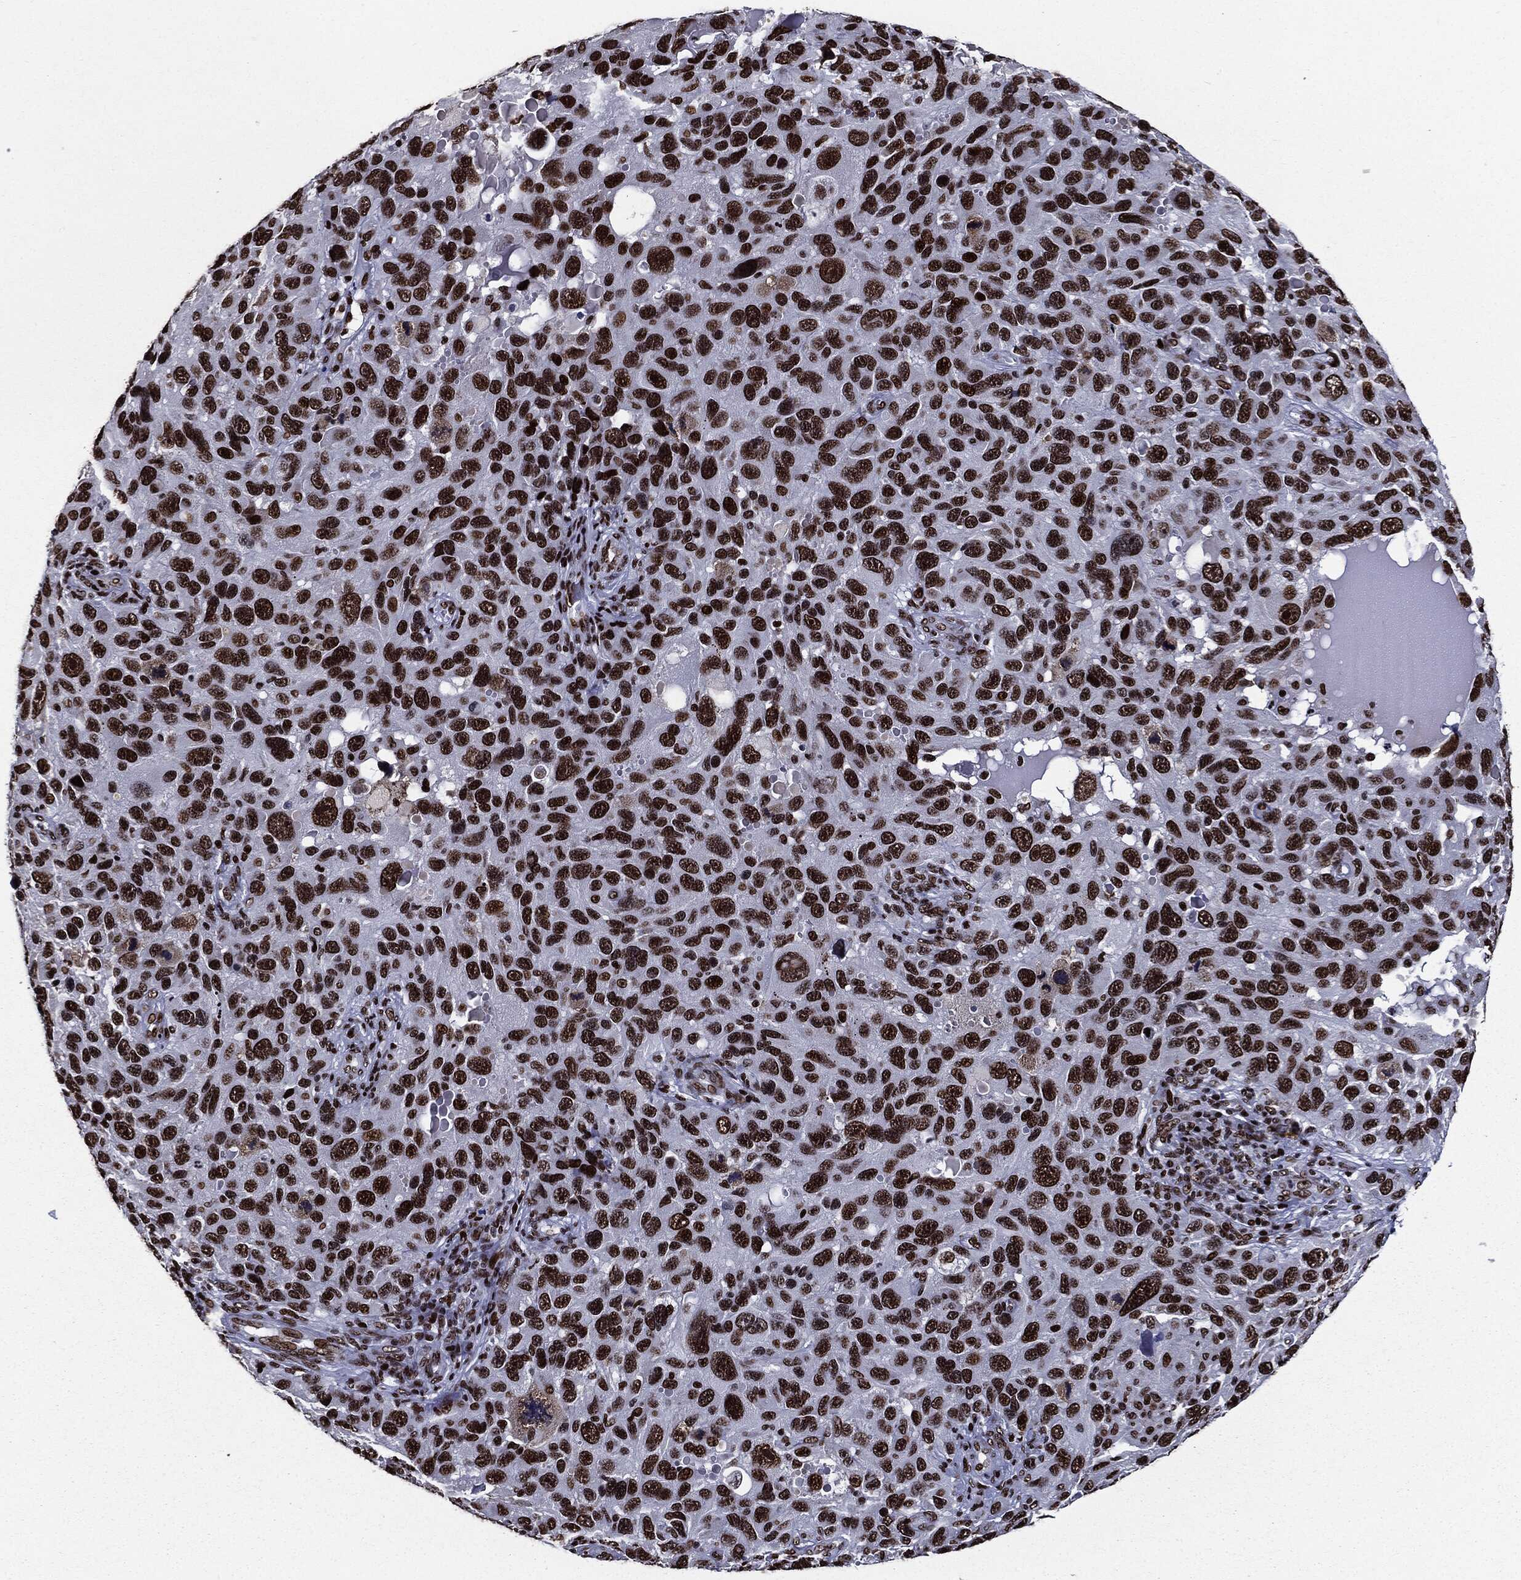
{"staining": {"intensity": "strong", "quantity": ">75%", "location": "nuclear"}, "tissue": "melanoma", "cell_type": "Tumor cells", "image_type": "cancer", "snomed": [{"axis": "morphology", "description": "Malignant melanoma, NOS"}, {"axis": "topography", "description": "Skin"}], "caption": "A micrograph of melanoma stained for a protein displays strong nuclear brown staining in tumor cells.", "gene": "ZFP91", "patient": {"sex": "male", "age": 53}}